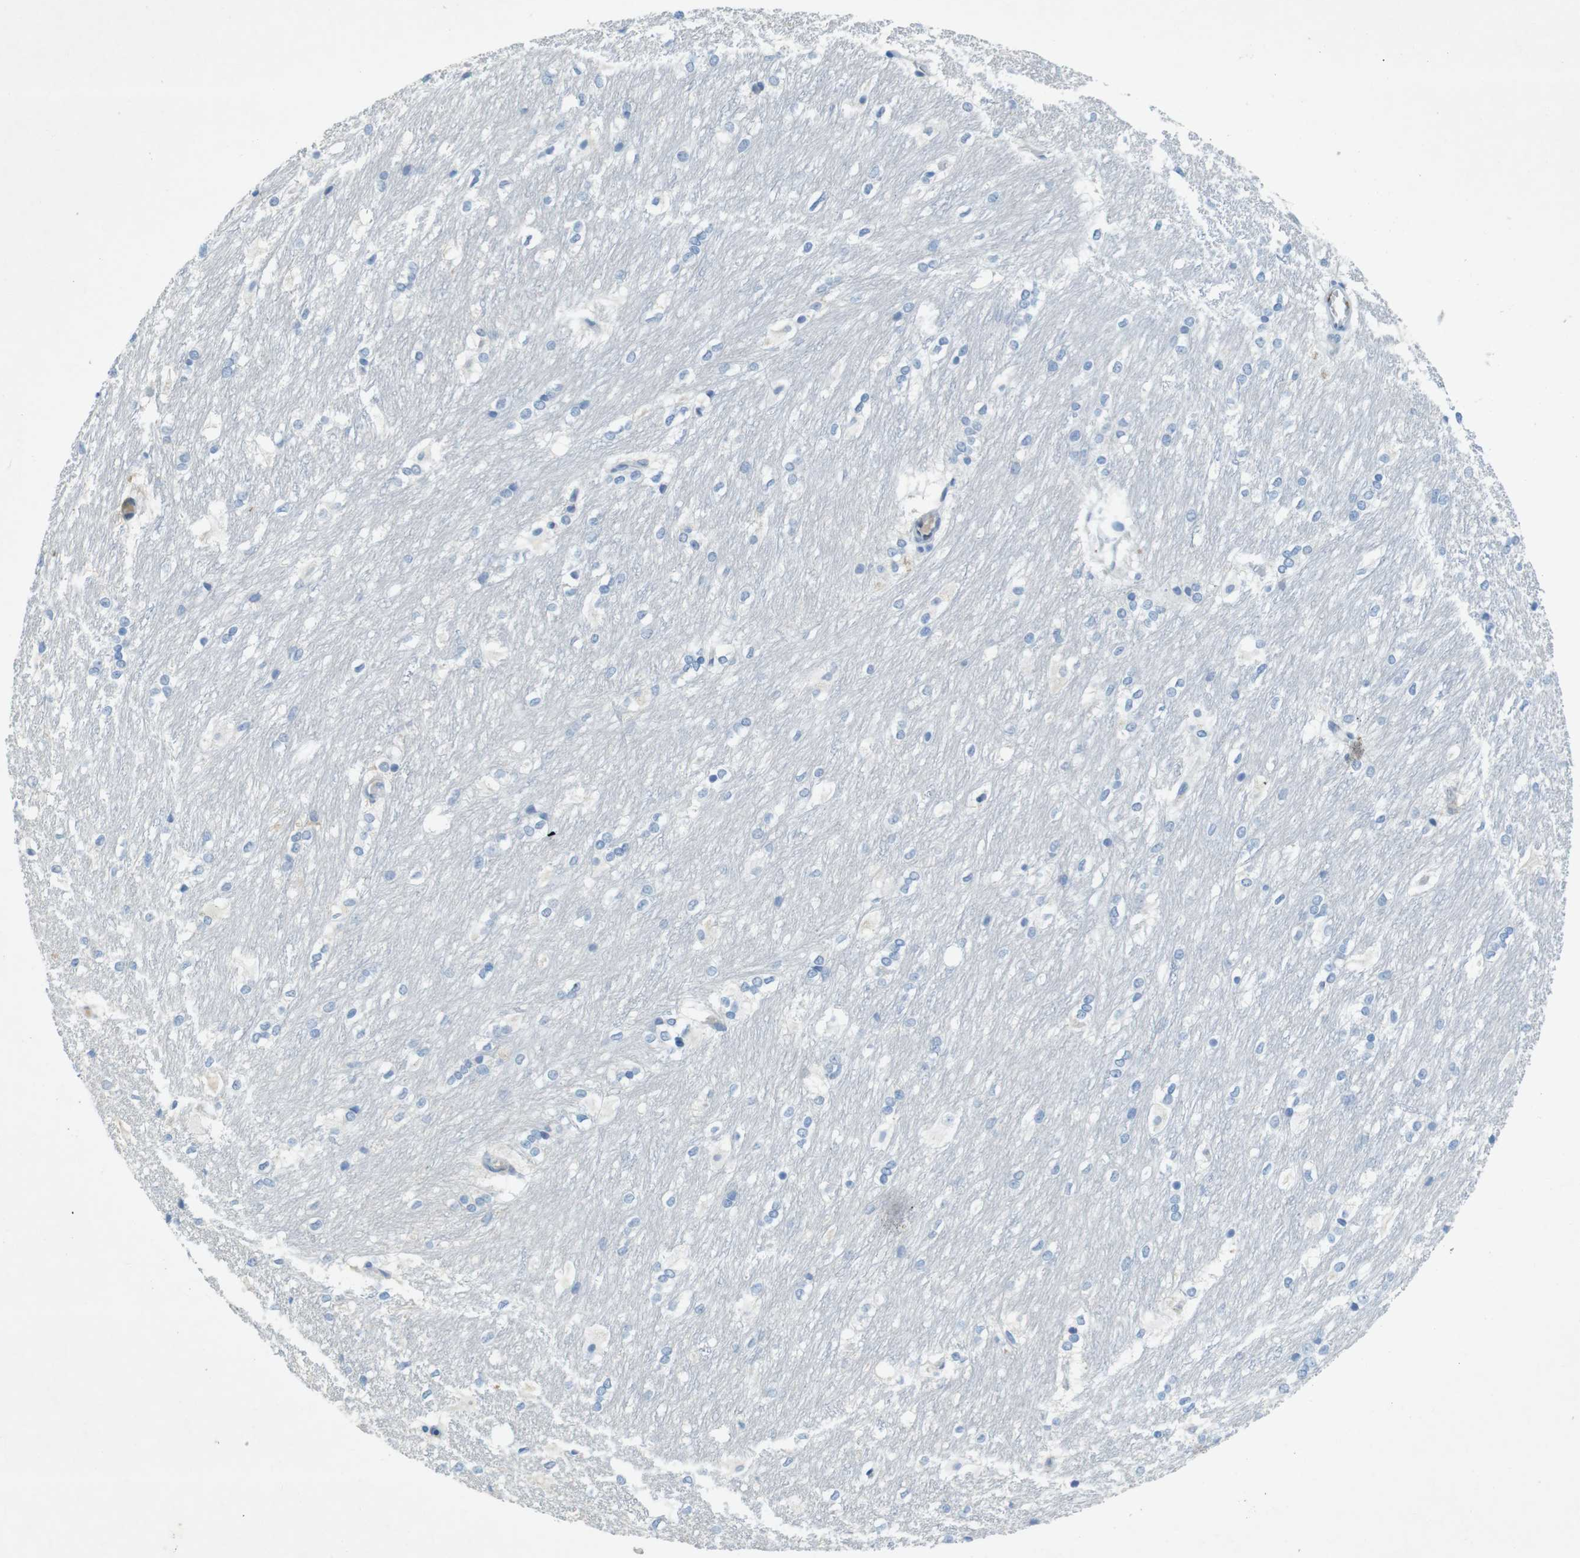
{"staining": {"intensity": "negative", "quantity": "none", "location": "none"}, "tissue": "caudate", "cell_type": "Glial cells", "image_type": "normal", "snomed": [{"axis": "morphology", "description": "Normal tissue, NOS"}, {"axis": "topography", "description": "Lateral ventricle wall"}], "caption": "High power microscopy photomicrograph of an immunohistochemistry (IHC) photomicrograph of unremarkable caudate, revealing no significant expression in glial cells. (DAB IHC visualized using brightfield microscopy, high magnification).", "gene": "CD320", "patient": {"sex": "female", "age": 19}}